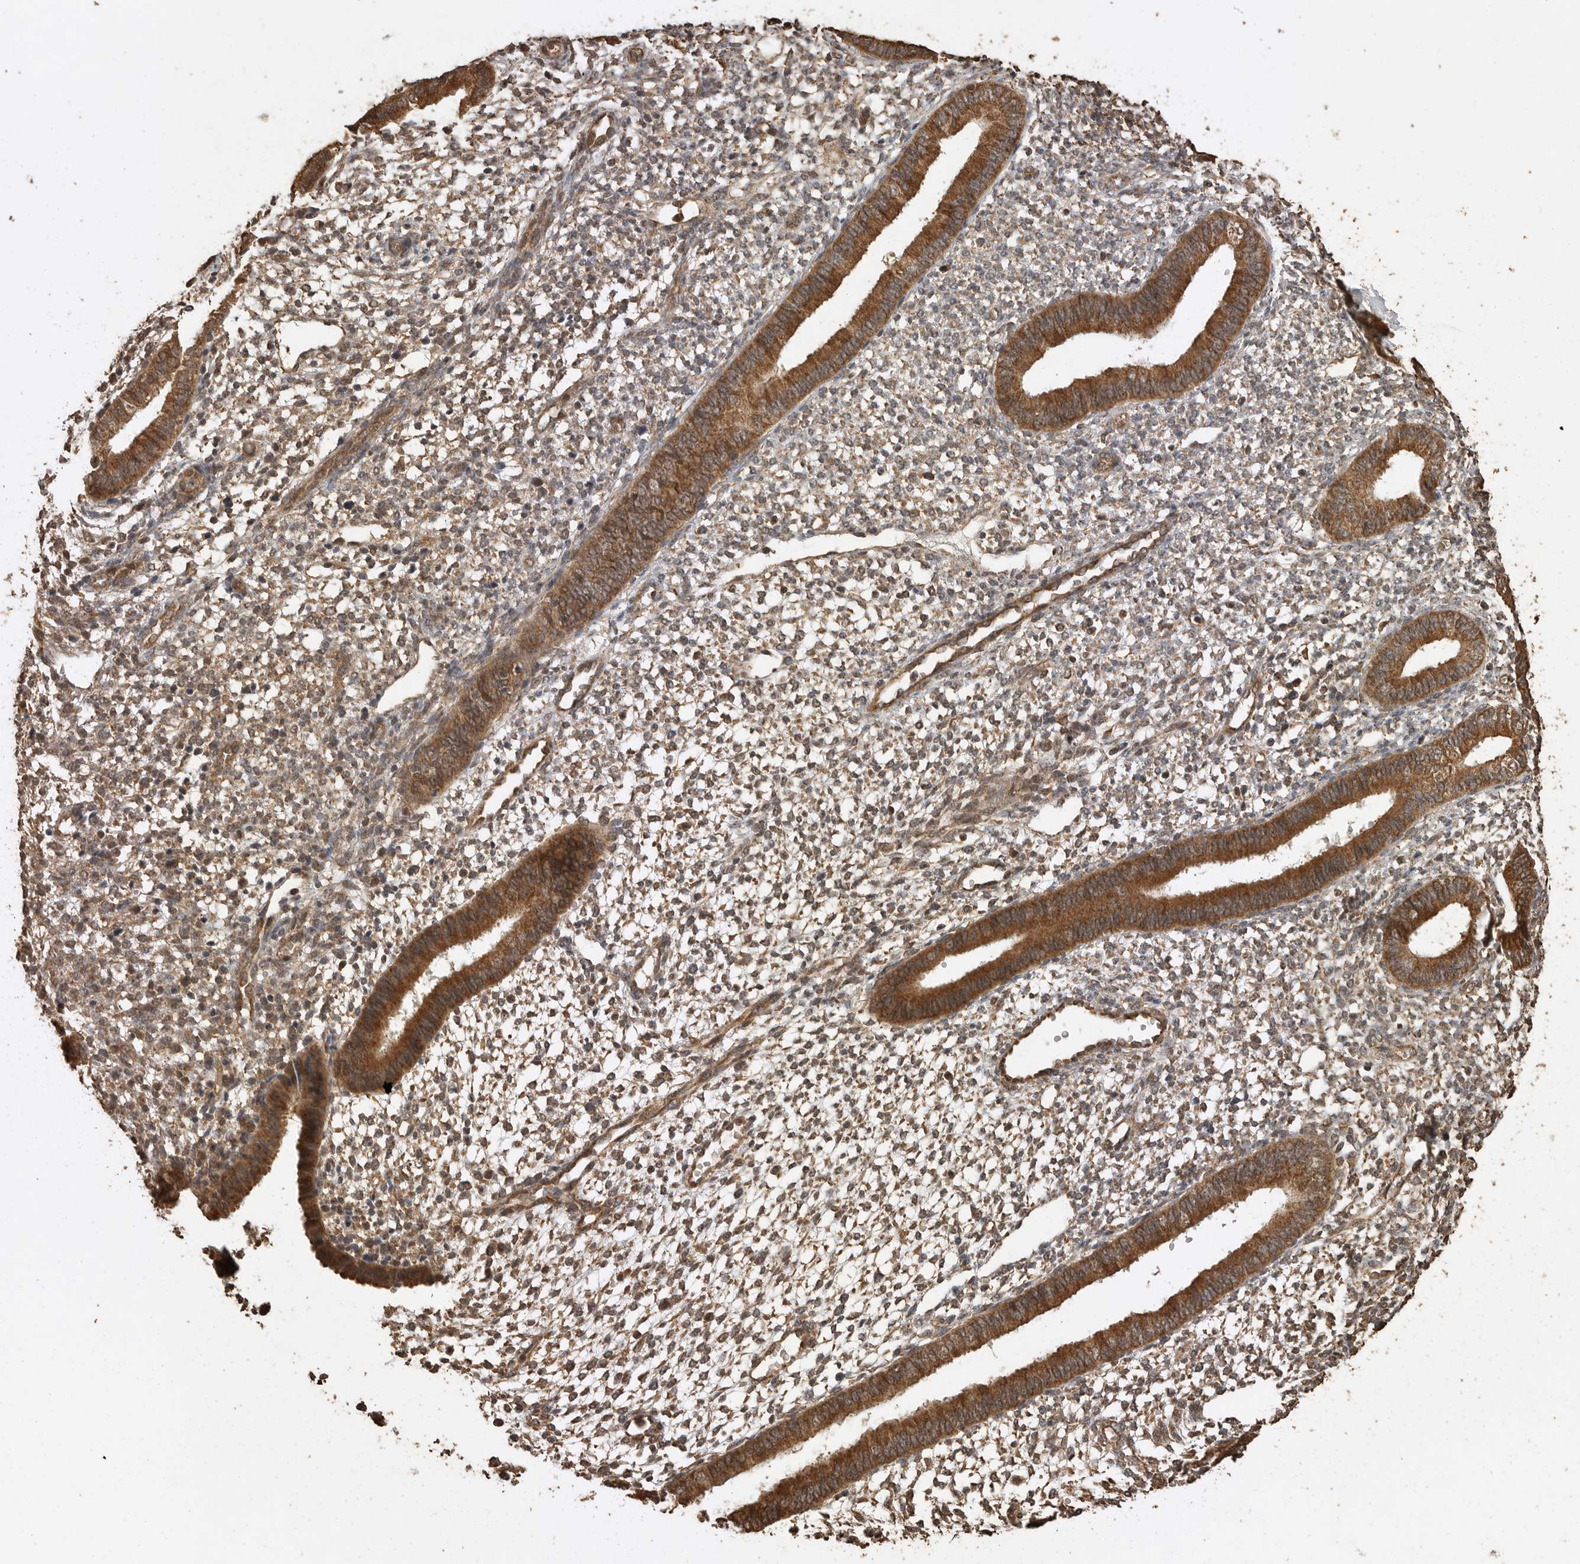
{"staining": {"intensity": "moderate", "quantity": "25%-75%", "location": "cytoplasmic/membranous"}, "tissue": "endometrium", "cell_type": "Cells in endometrial stroma", "image_type": "normal", "snomed": [{"axis": "morphology", "description": "Normal tissue, NOS"}, {"axis": "topography", "description": "Endometrium"}], "caption": "Immunohistochemical staining of benign human endometrium shows medium levels of moderate cytoplasmic/membranous staining in approximately 25%-75% of cells in endometrial stroma.", "gene": "PINK1", "patient": {"sex": "female", "age": 46}}